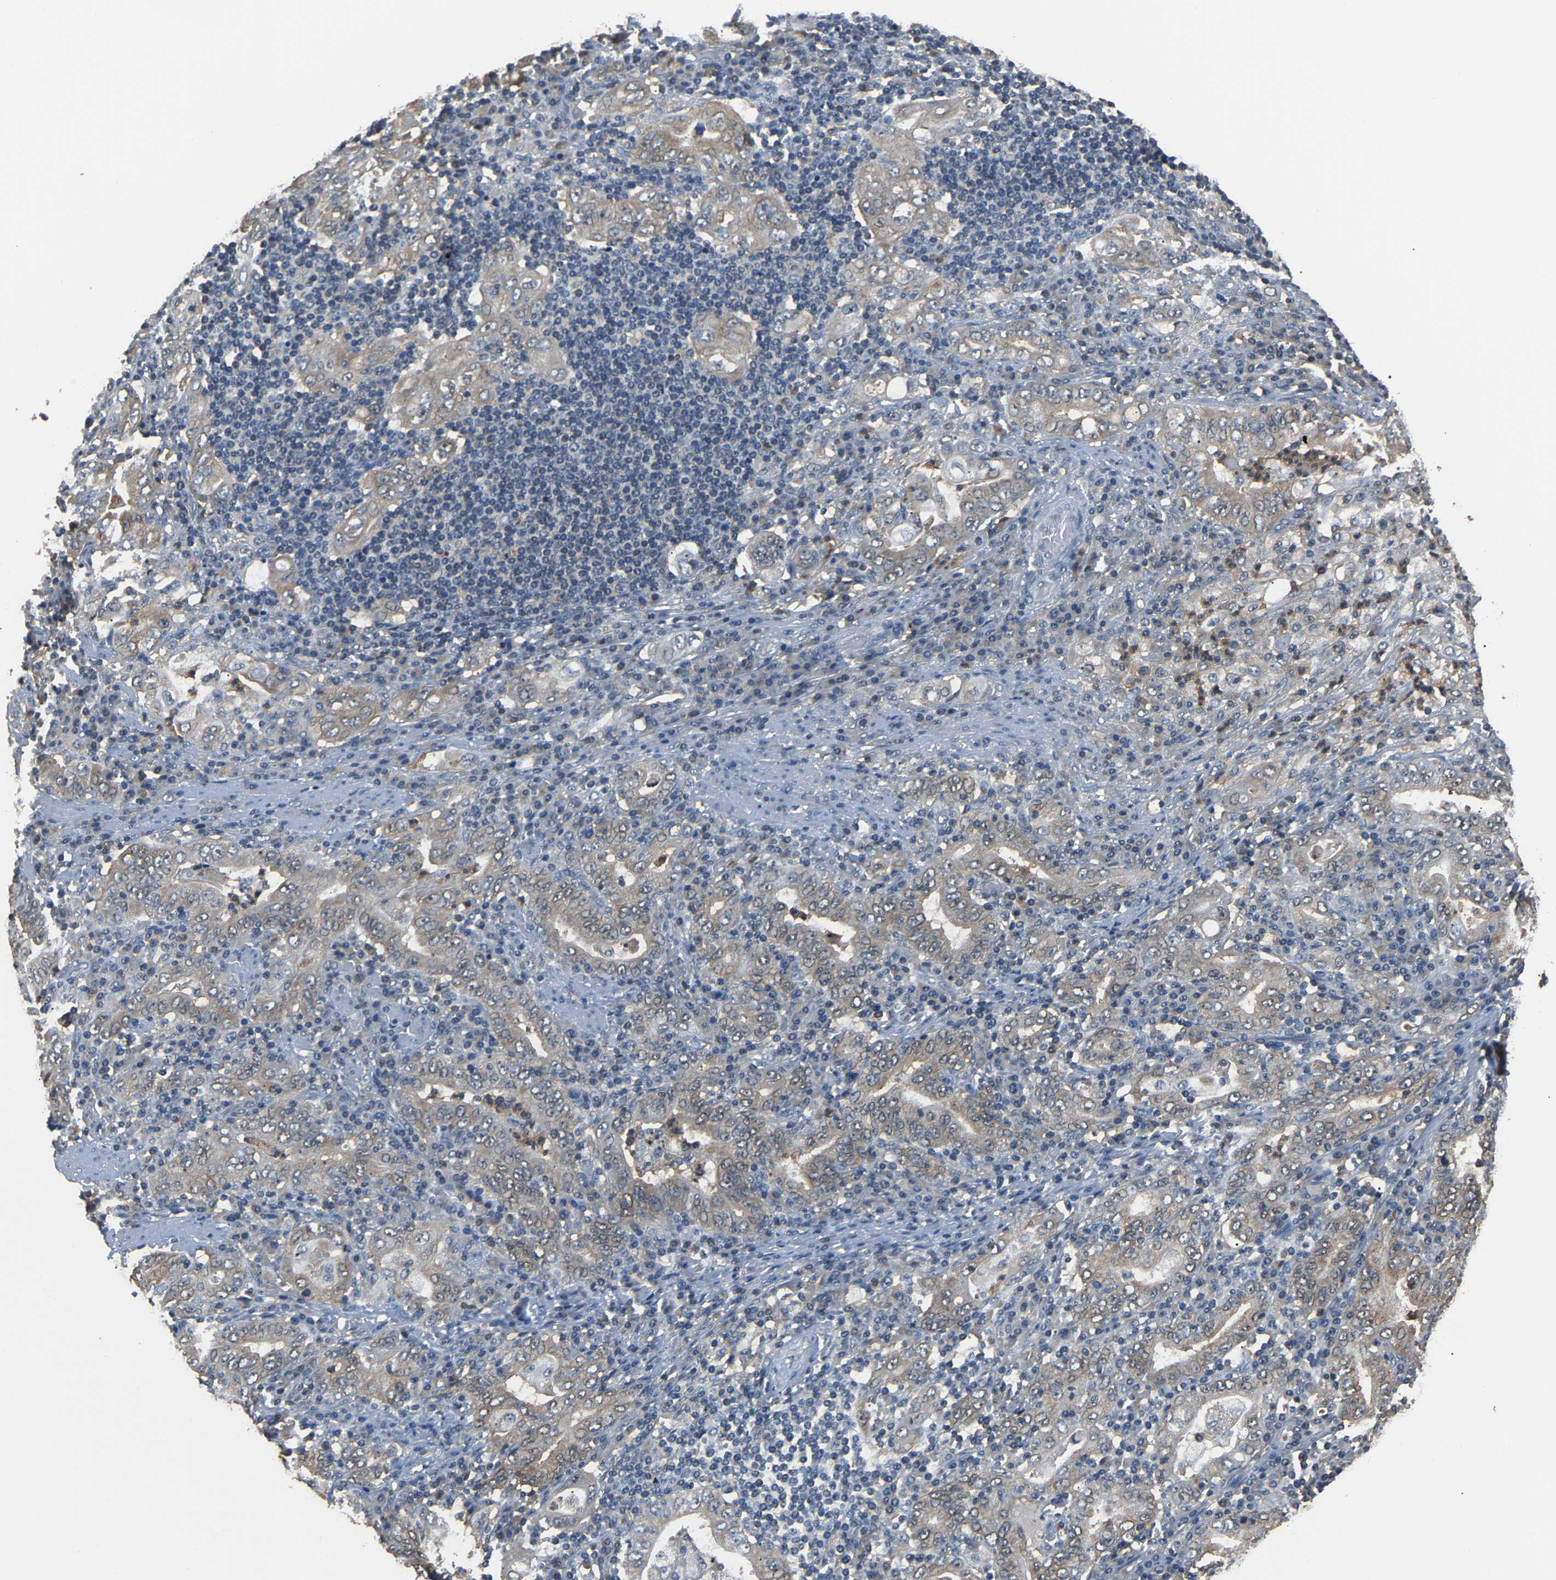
{"staining": {"intensity": "negative", "quantity": "none", "location": "none"}, "tissue": "stomach cancer", "cell_type": "Tumor cells", "image_type": "cancer", "snomed": [{"axis": "morphology", "description": "Adenocarcinoma, NOS"}, {"axis": "topography", "description": "Stomach, upper"}], "caption": "A micrograph of stomach cancer (adenocarcinoma) stained for a protein shows no brown staining in tumor cells. (DAB immunohistochemistry with hematoxylin counter stain).", "gene": "GPI", "patient": {"sex": "male", "age": 62}}